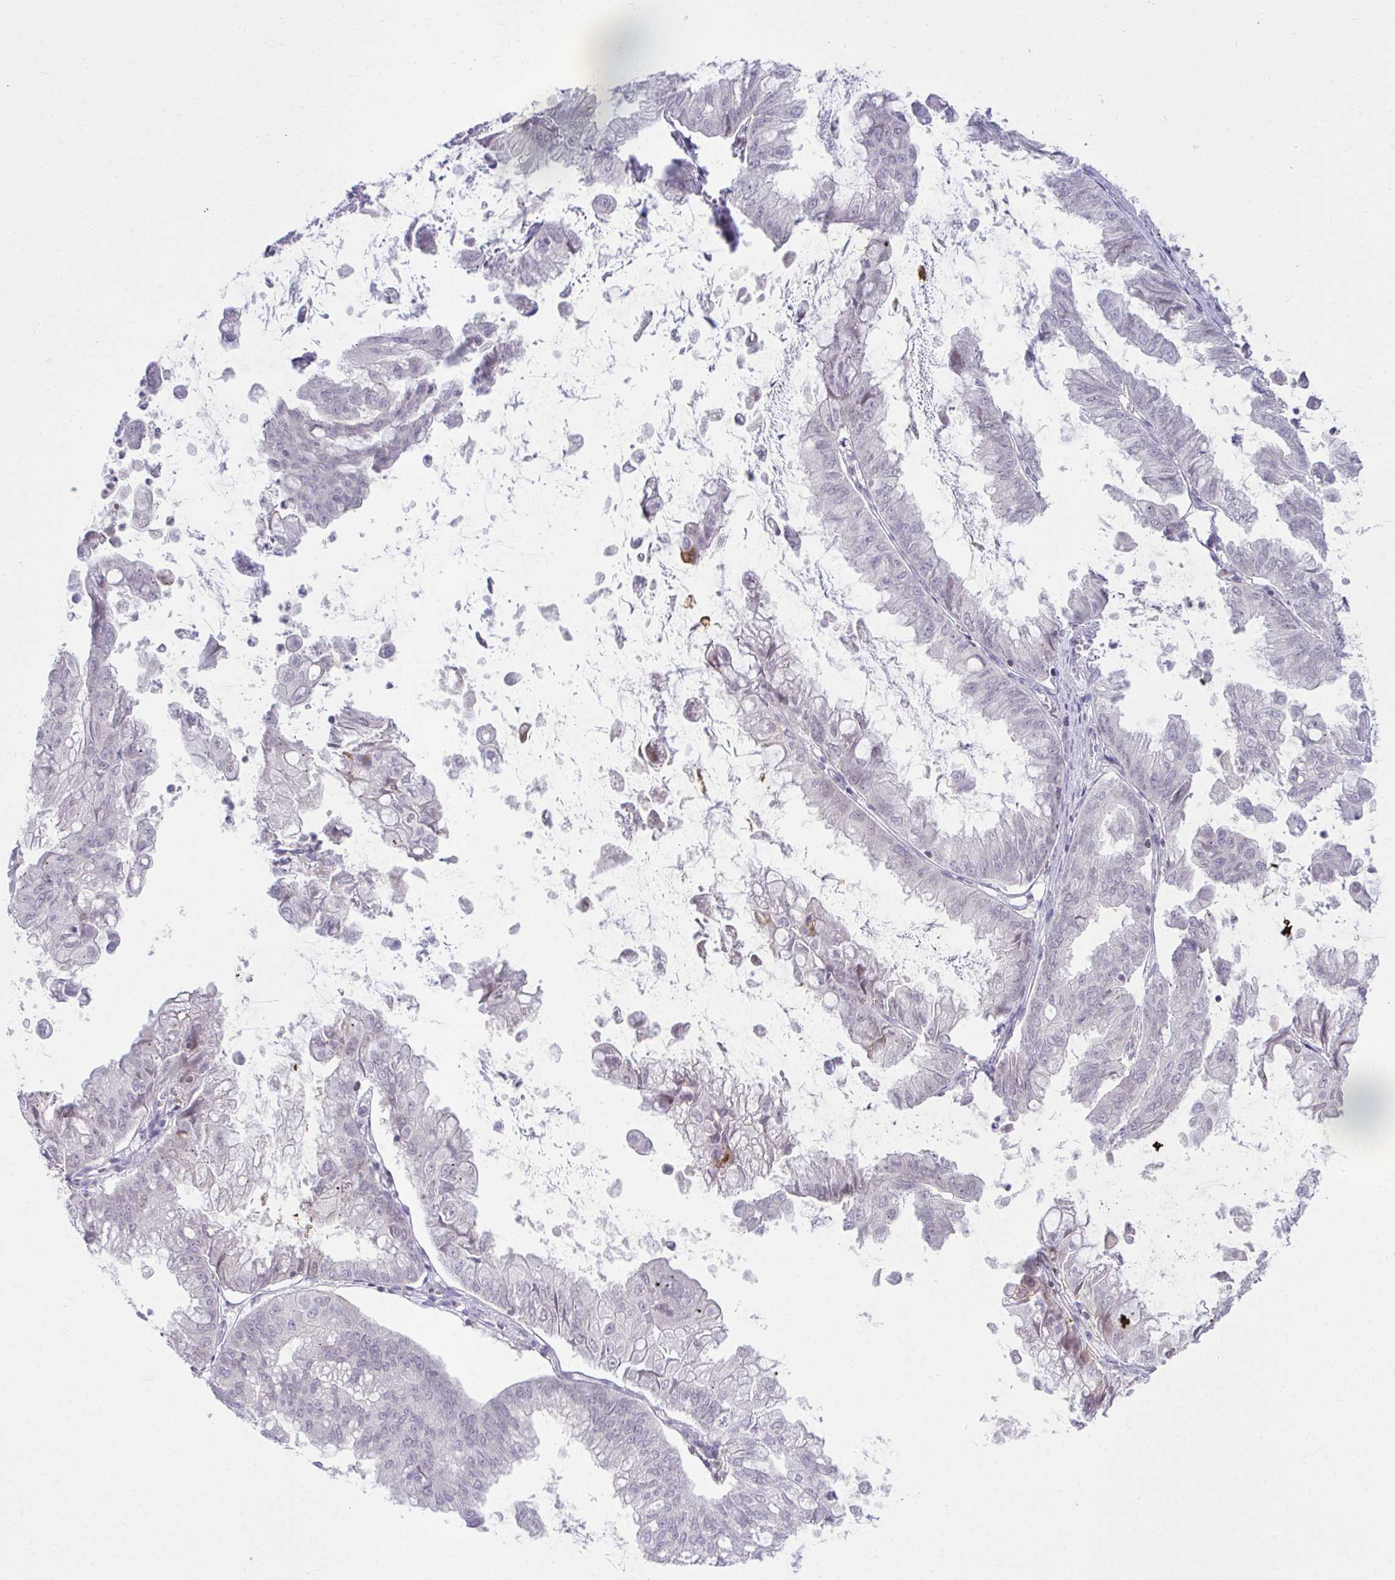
{"staining": {"intensity": "negative", "quantity": "none", "location": "none"}, "tissue": "stomach cancer", "cell_type": "Tumor cells", "image_type": "cancer", "snomed": [{"axis": "morphology", "description": "Adenocarcinoma, NOS"}, {"axis": "topography", "description": "Stomach, upper"}], "caption": "A micrograph of stomach cancer stained for a protein demonstrates no brown staining in tumor cells.", "gene": "OR7A5", "patient": {"sex": "male", "age": 80}}